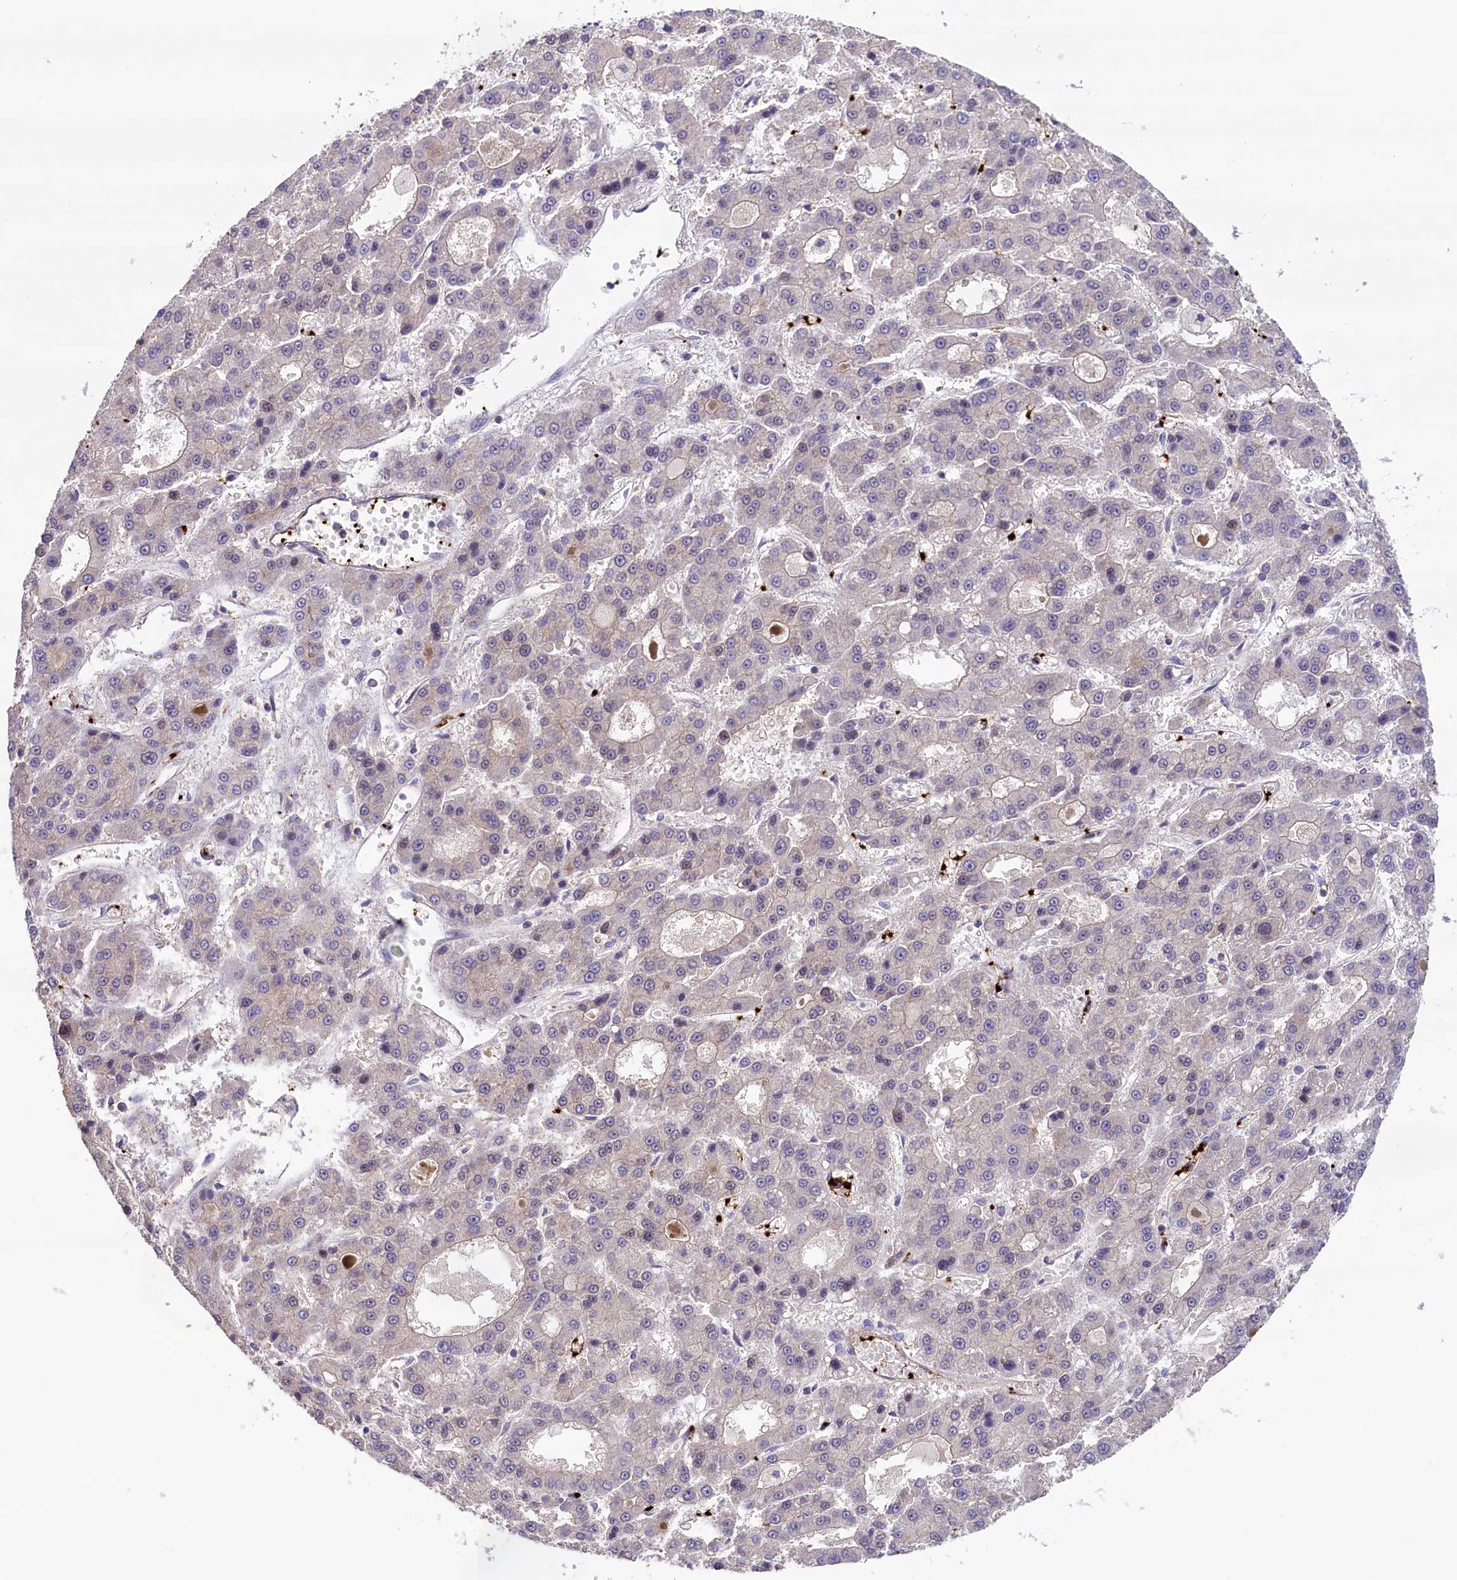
{"staining": {"intensity": "negative", "quantity": "none", "location": "none"}, "tissue": "liver cancer", "cell_type": "Tumor cells", "image_type": "cancer", "snomed": [{"axis": "morphology", "description": "Carcinoma, Hepatocellular, NOS"}, {"axis": "topography", "description": "Liver"}], "caption": "Histopathology image shows no significant protein staining in tumor cells of hepatocellular carcinoma (liver).", "gene": "HEATR3", "patient": {"sex": "male", "age": 70}}